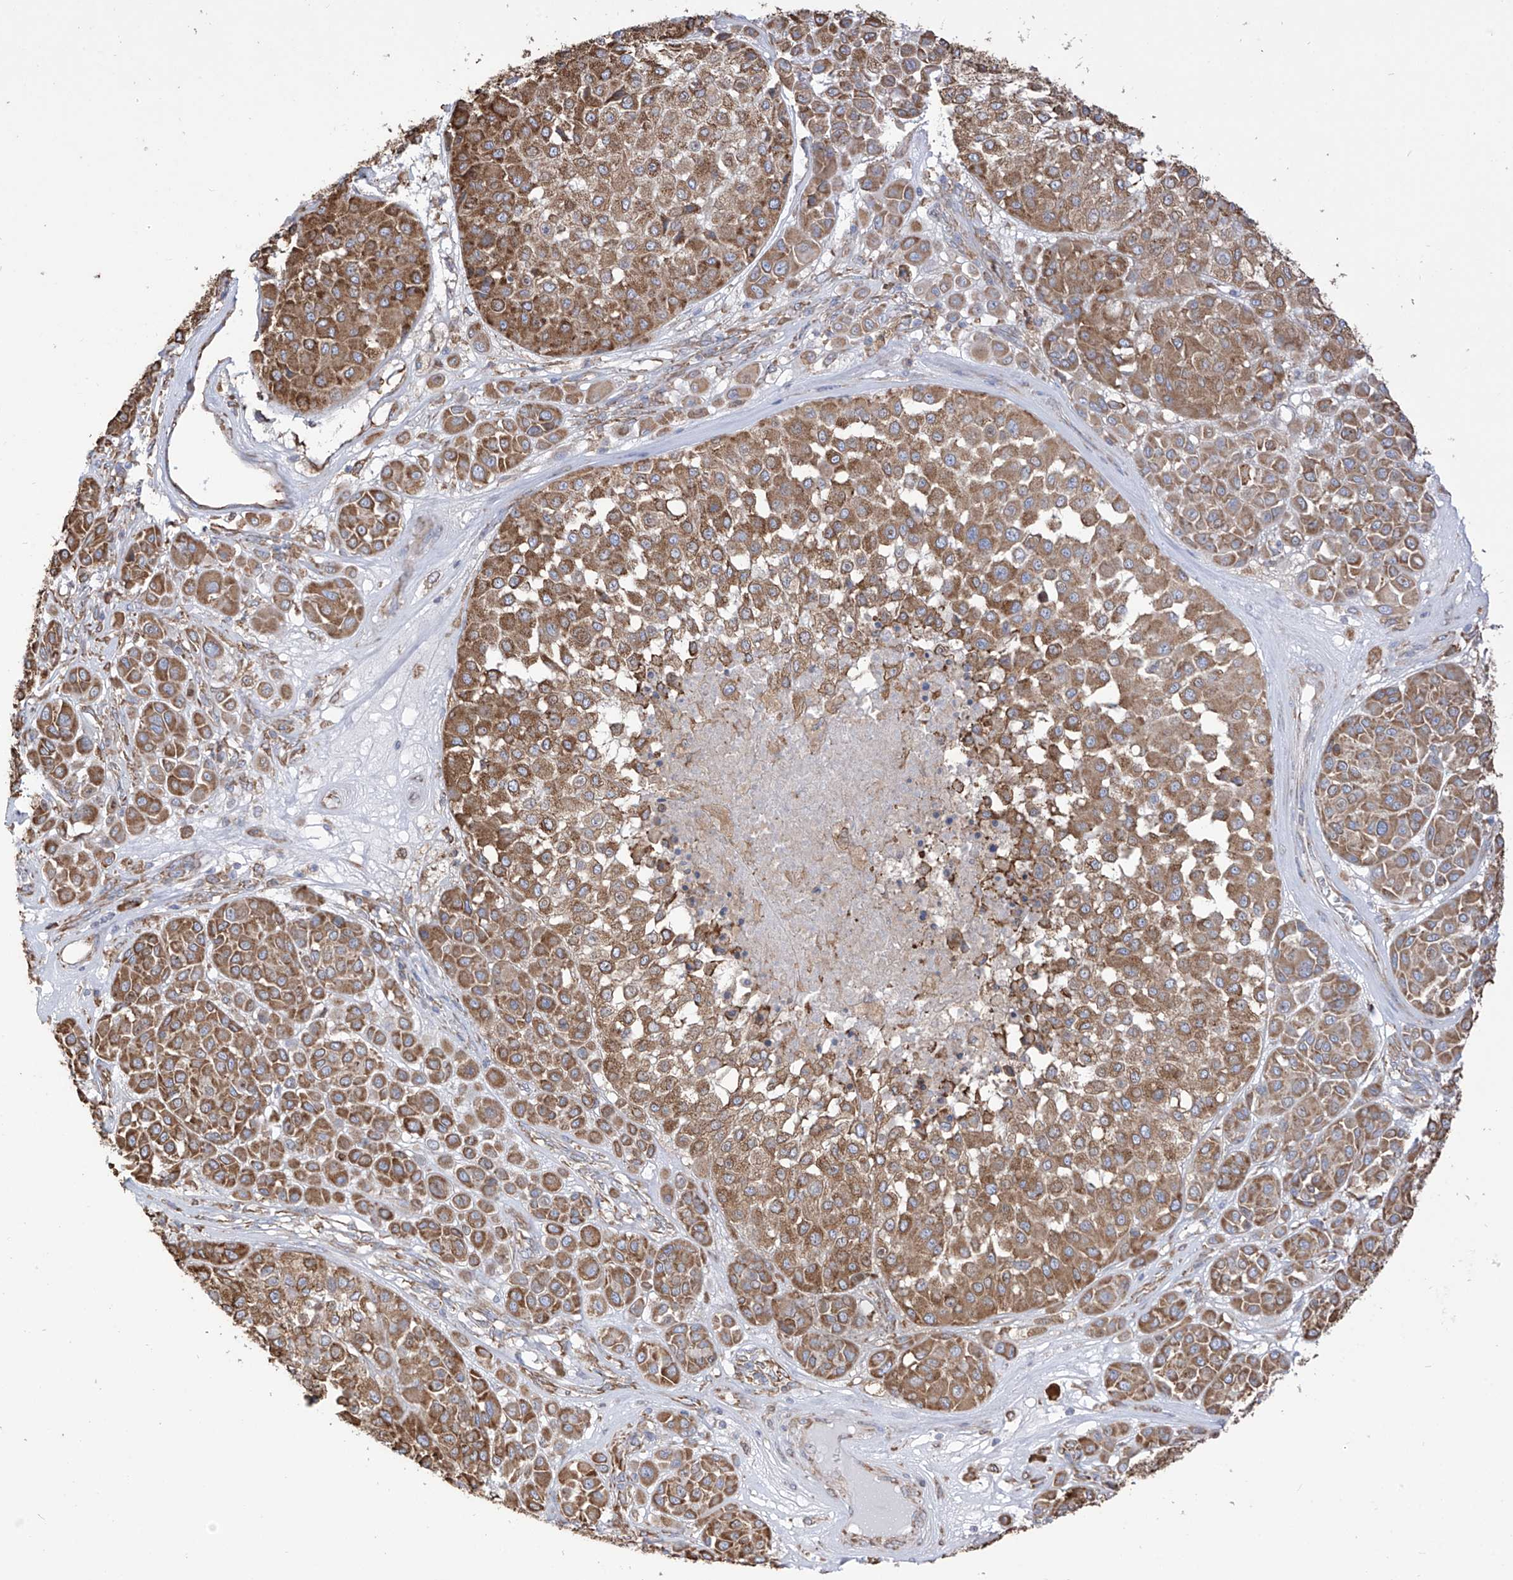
{"staining": {"intensity": "moderate", "quantity": ">75%", "location": "cytoplasmic/membranous"}, "tissue": "melanoma", "cell_type": "Tumor cells", "image_type": "cancer", "snomed": [{"axis": "morphology", "description": "Malignant melanoma, Metastatic site"}, {"axis": "topography", "description": "Soft tissue"}], "caption": "Tumor cells demonstrate moderate cytoplasmic/membranous expression in approximately >75% of cells in malignant melanoma (metastatic site). The protein of interest is stained brown, and the nuclei are stained in blue (DAB (3,3'-diaminobenzidine) IHC with brightfield microscopy, high magnification).", "gene": "PDIA6", "patient": {"sex": "male", "age": 41}}